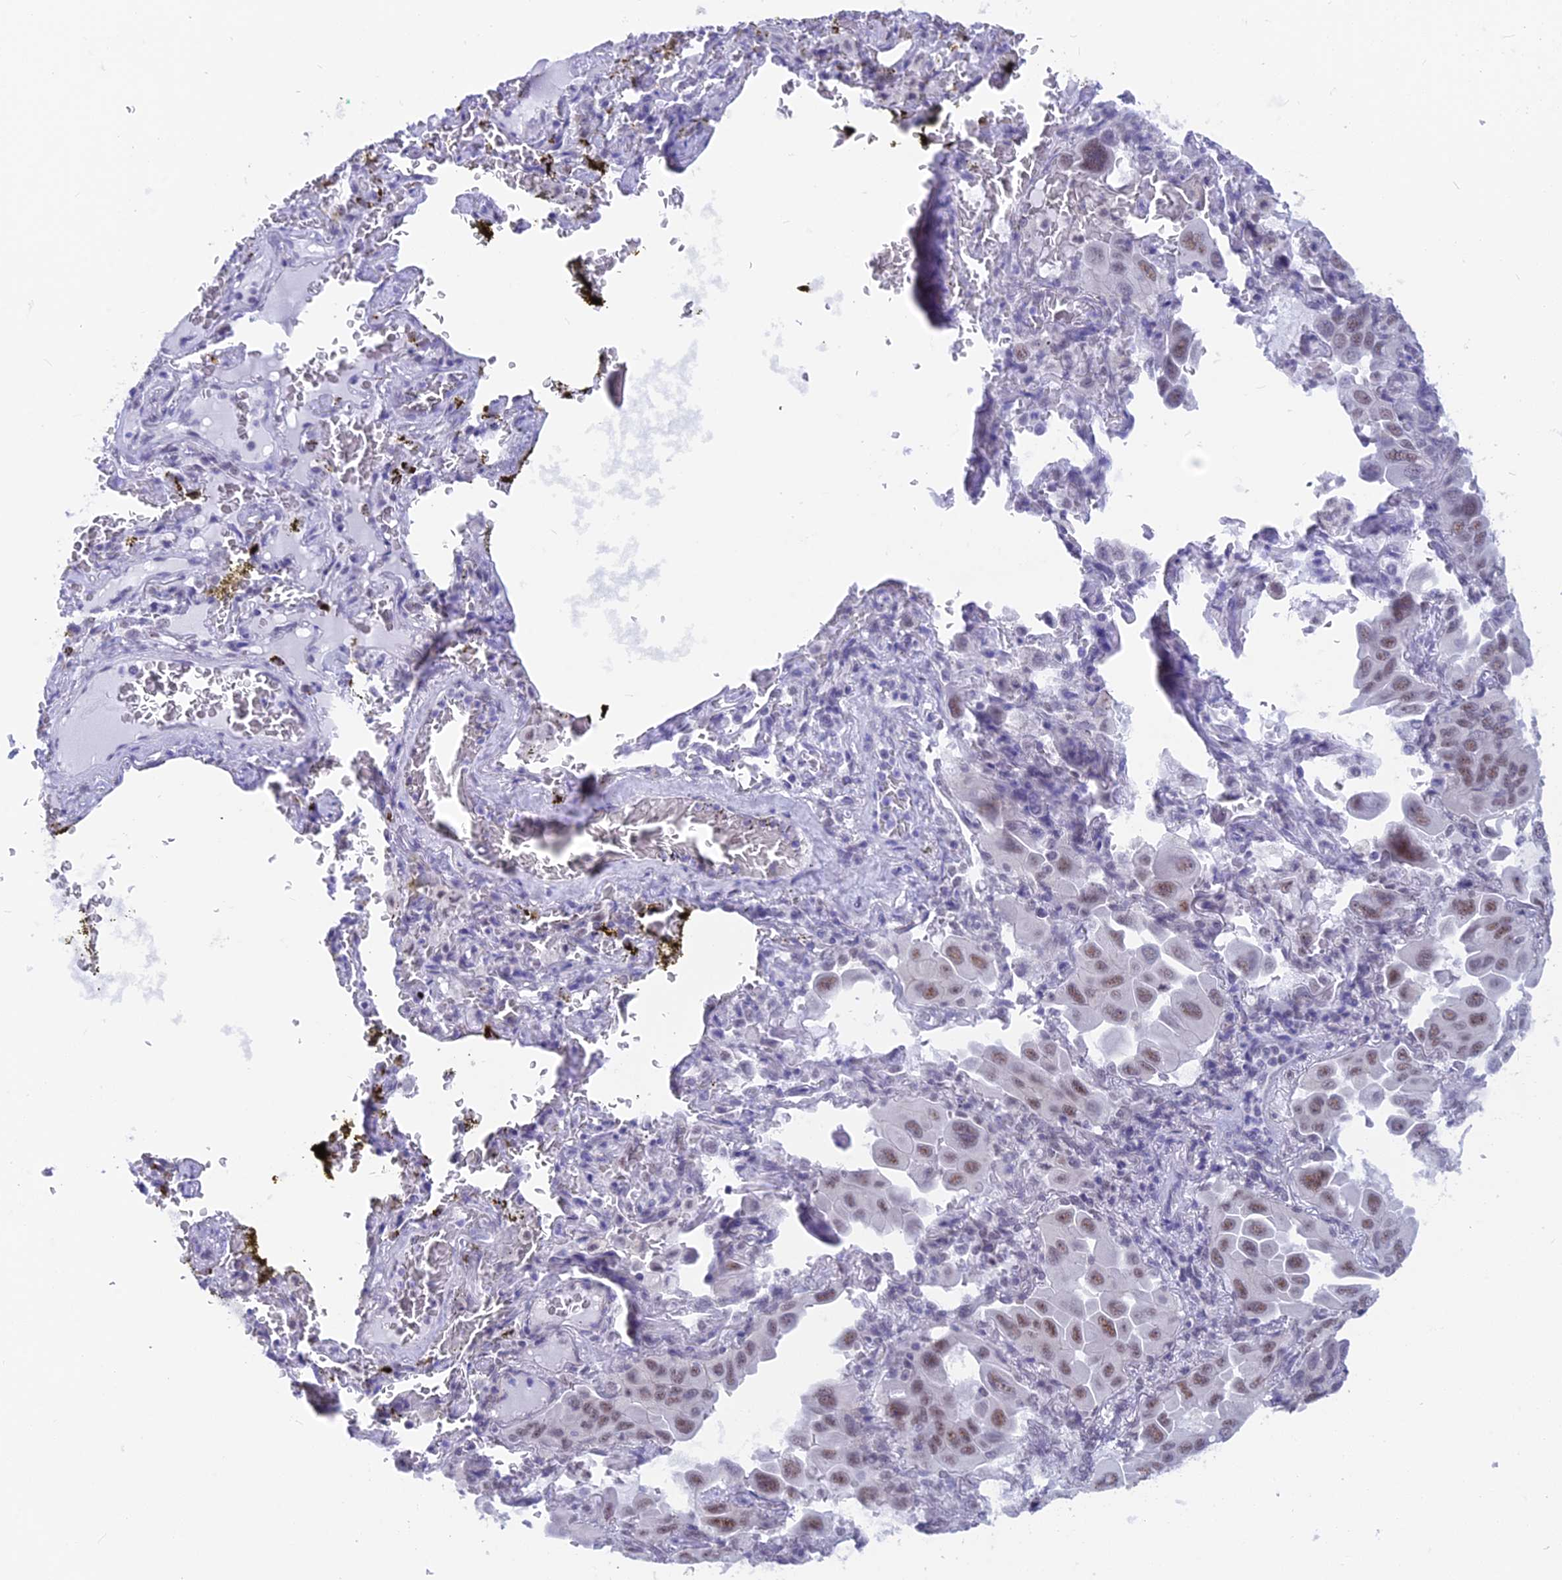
{"staining": {"intensity": "moderate", "quantity": "25%-75%", "location": "nuclear"}, "tissue": "lung cancer", "cell_type": "Tumor cells", "image_type": "cancer", "snomed": [{"axis": "morphology", "description": "Adenocarcinoma, NOS"}, {"axis": "topography", "description": "Lung"}], "caption": "A histopathology image of lung cancer (adenocarcinoma) stained for a protein exhibits moderate nuclear brown staining in tumor cells.", "gene": "SRSF5", "patient": {"sex": "male", "age": 64}}